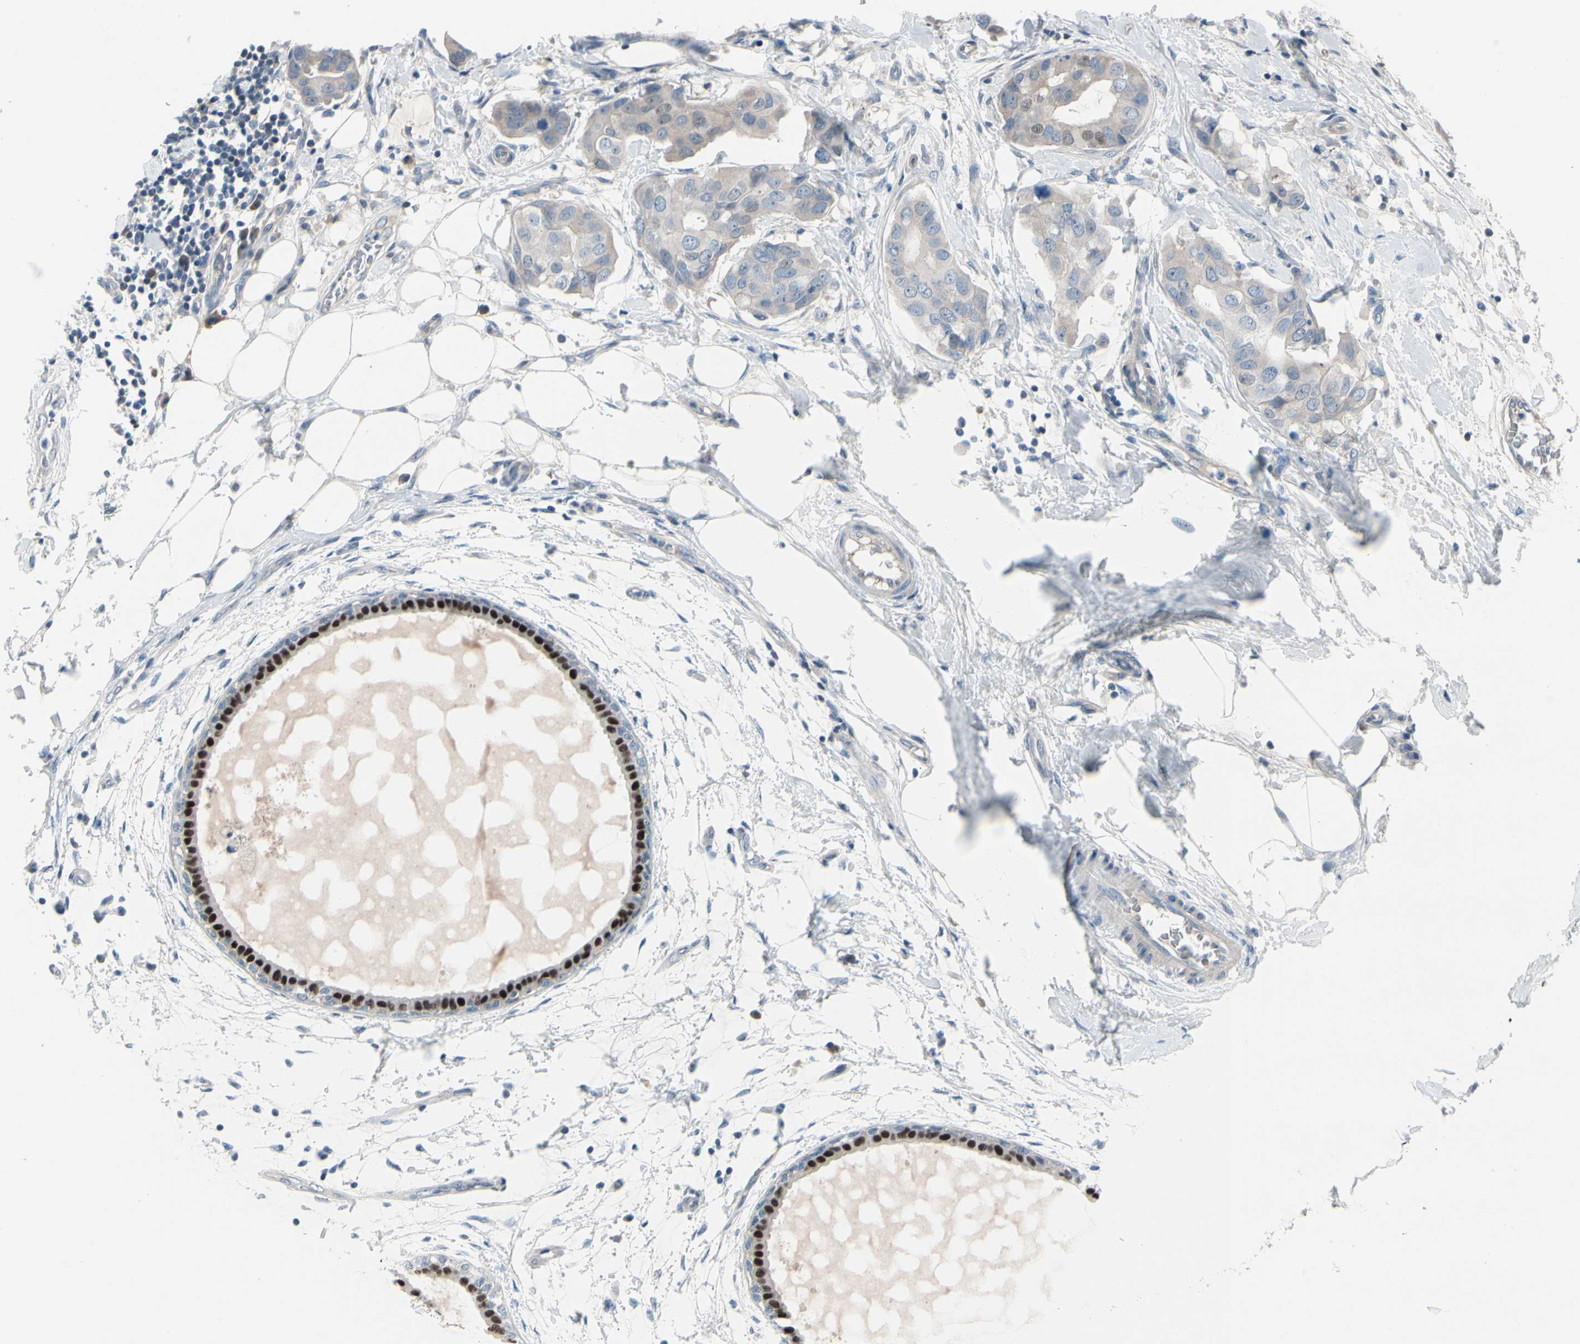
{"staining": {"intensity": "weak", "quantity": "25%-75%", "location": "cytoplasmic/membranous"}, "tissue": "breast cancer", "cell_type": "Tumor cells", "image_type": "cancer", "snomed": [{"axis": "morphology", "description": "Duct carcinoma"}, {"axis": "topography", "description": "Breast"}], "caption": "This is an image of IHC staining of breast intraductal carcinoma, which shows weak expression in the cytoplasmic/membranous of tumor cells.", "gene": "PGR", "patient": {"sex": "female", "age": 40}}